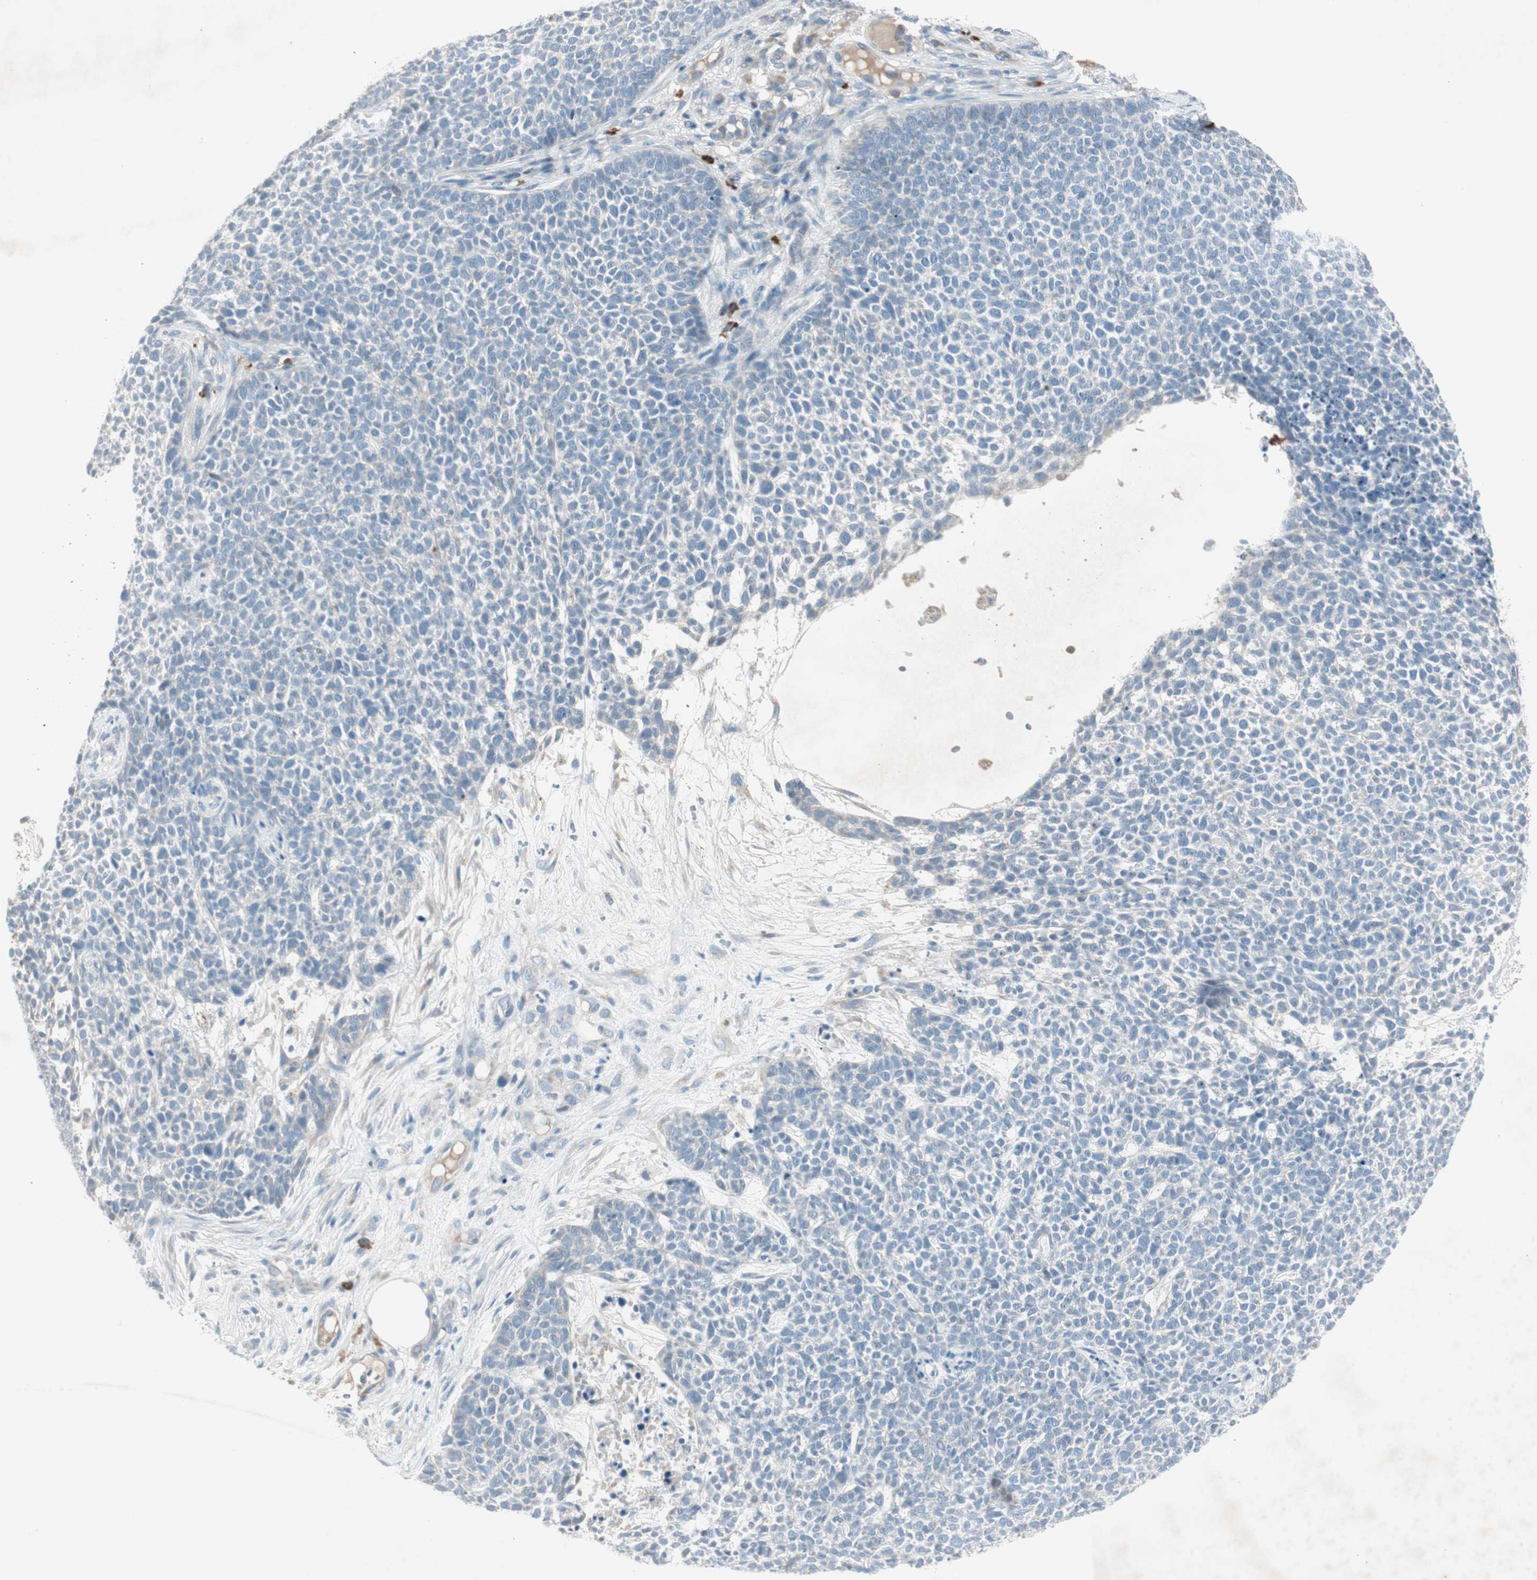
{"staining": {"intensity": "negative", "quantity": "none", "location": "none"}, "tissue": "skin cancer", "cell_type": "Tumor cells", "image_type": "cancer", "snomed": [{"axis": "morphology", "description": "Basal cell carcinoma"}, {"axis": "topography", "description": "Skin"}], "caption": "Tumor cells show no significant positivity in skin basal cell carcinoma.", "gene": "MAPRE3", "patient": {"sex": "female", "age": 84}}